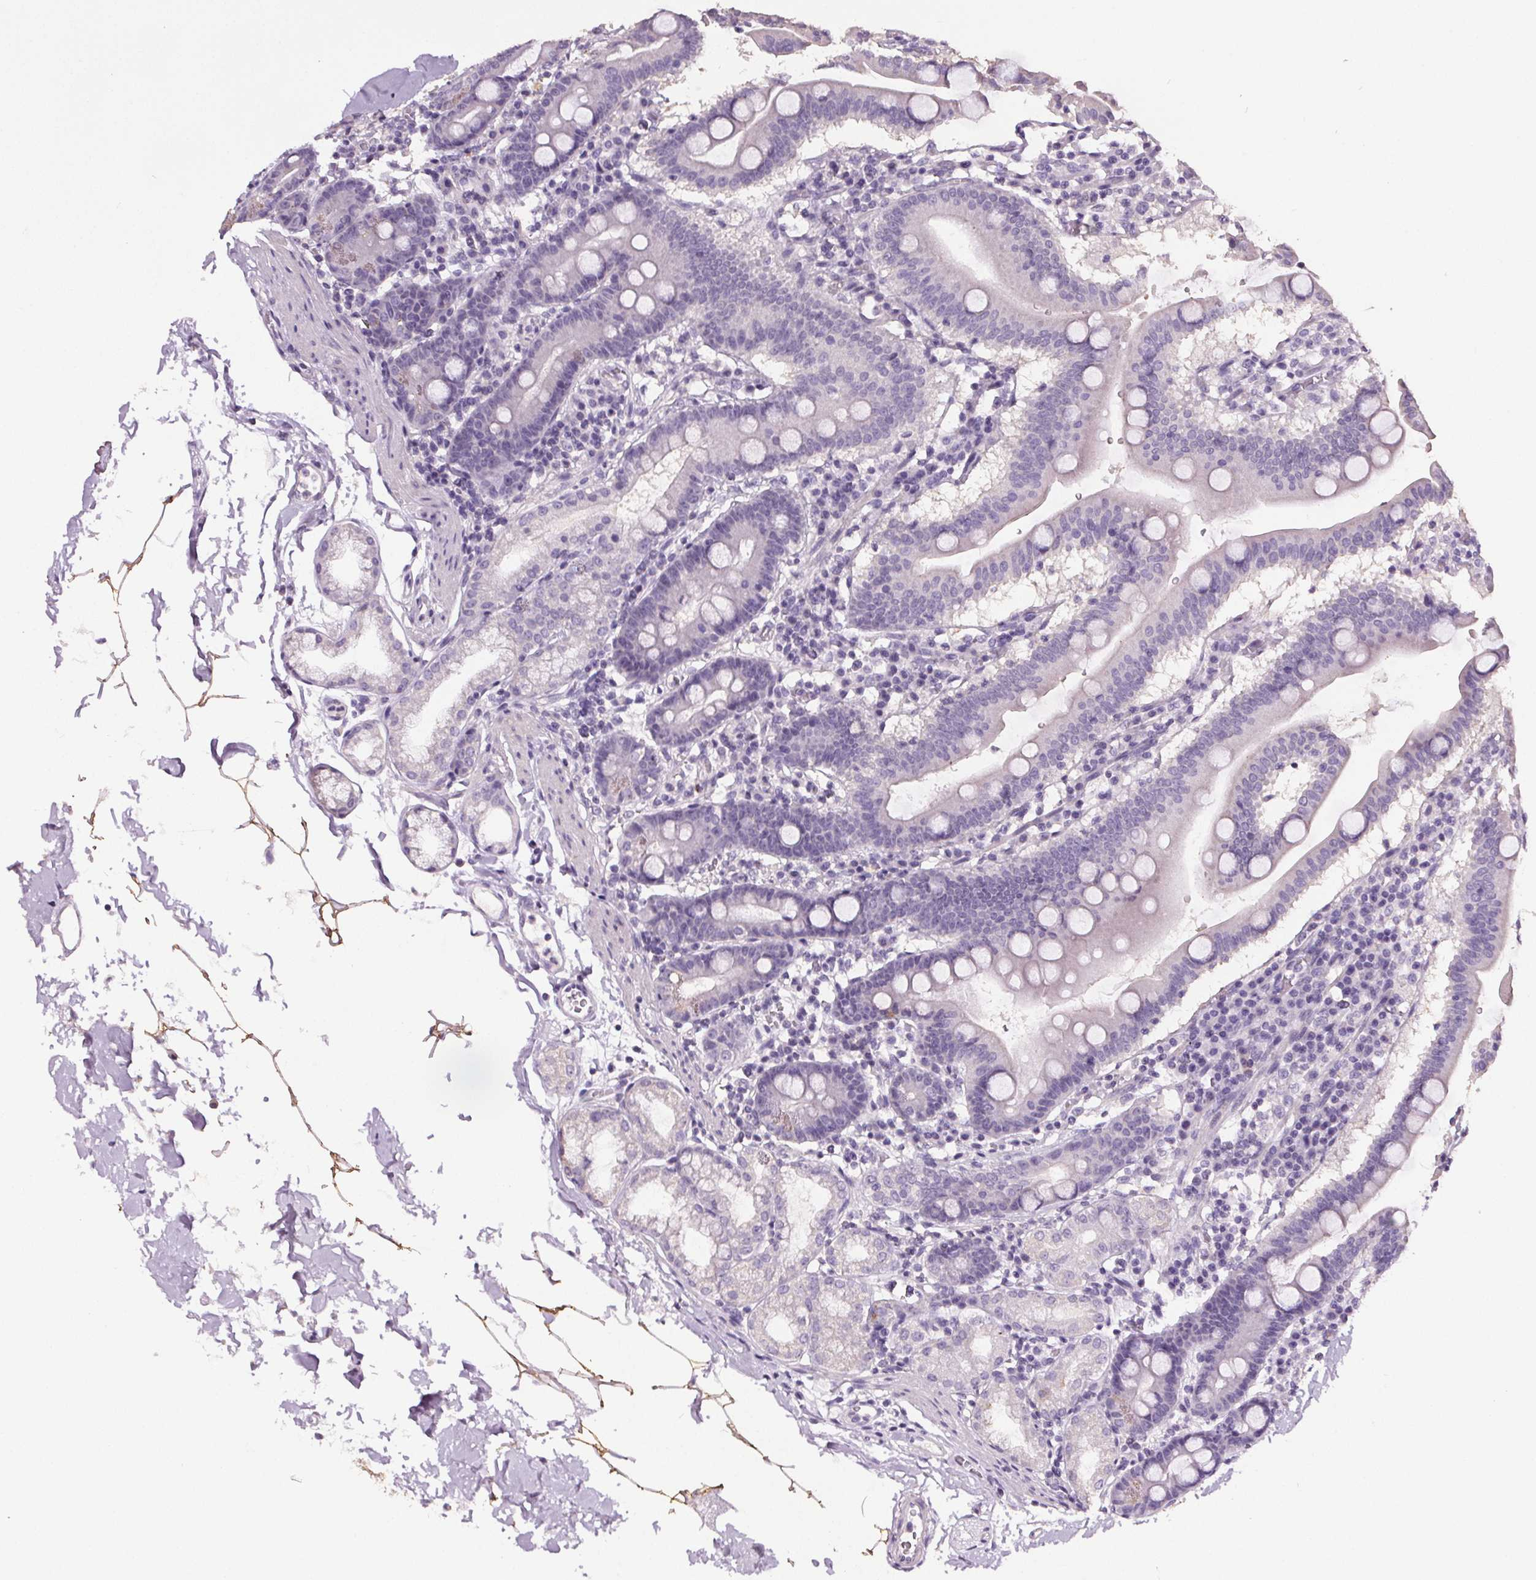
{"staining": {"intensity": "negative", "quantity": "none", "location": "none"}, "tissue": "duodenum", "cell_type": "Glandular cells", "image_type": "normal", "snomed": [{"axis": "morphology", "description": "Normal tissue, NOS"}, {"axis": "topography", "description": "Pancreas"}, {"axis": "topography", "description": "Duodenum"}], "caption": "A photomicrograph of human duodenum is negative for staining in glandular cells. (Immunohistochemistry (ihc), brightfield microscopy, high magnification).", "gene": "GPIHBP1", "patient": {"sex": "male", "age": 59}}